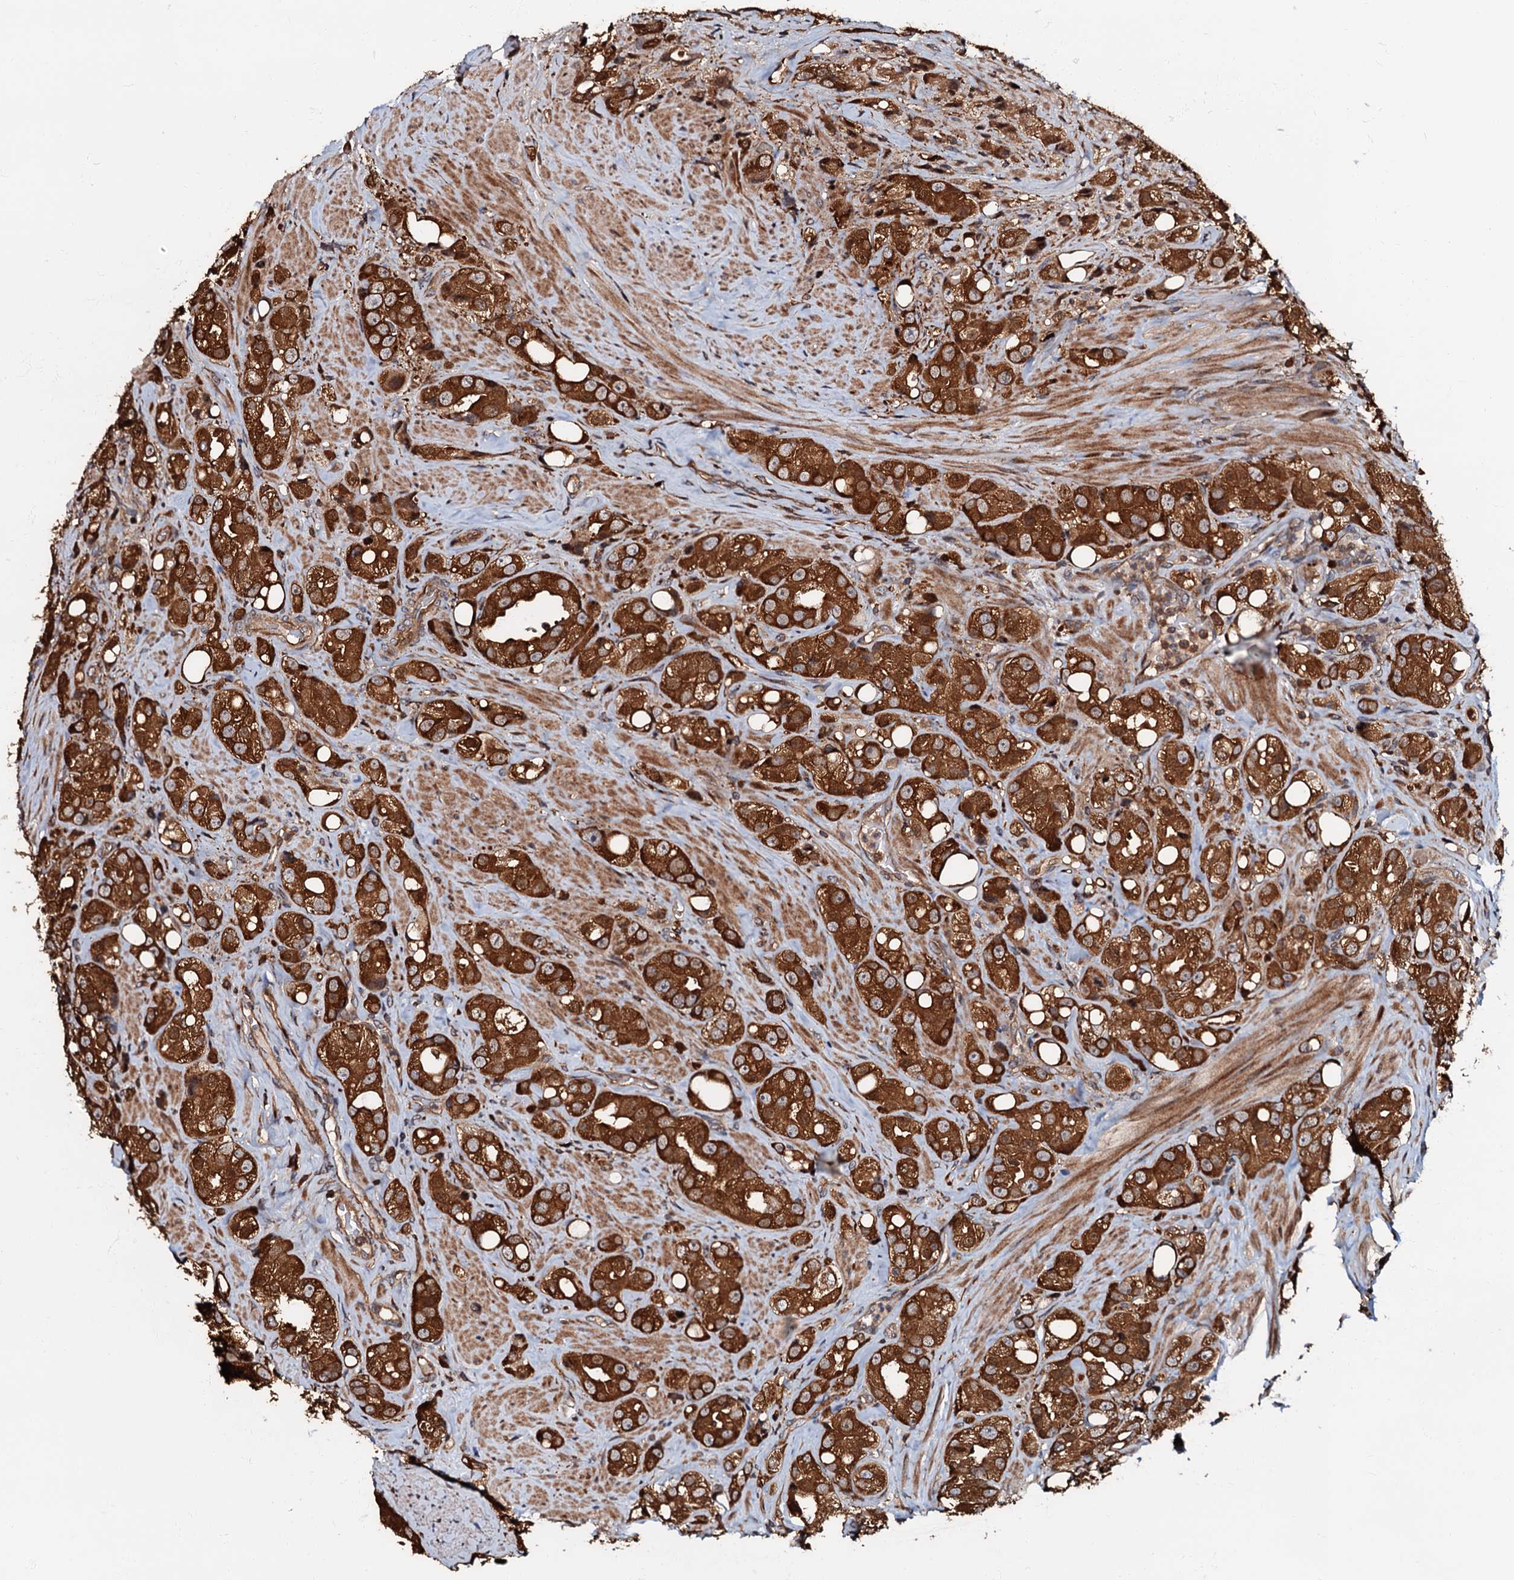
{"staining": {"intensity": "strong", "quantity": ">75%", "location": "cytoplasmic/membranous"}, "tissue": "prostate cancer", "cell_type": "Tumor cells", "image_type": "cancer", "snomed": [{"axis": "morphology", "description": "Adenocarcinoma, NOS"}, {"axis": "topography", "description": "Prostate"}], "caption": "Human adenocarcinoma (prostate) stained with a protein marker displays strong staining in tumor cells.", "gene": "OSBP", "patient": {"sex": "male", "age": 79}}